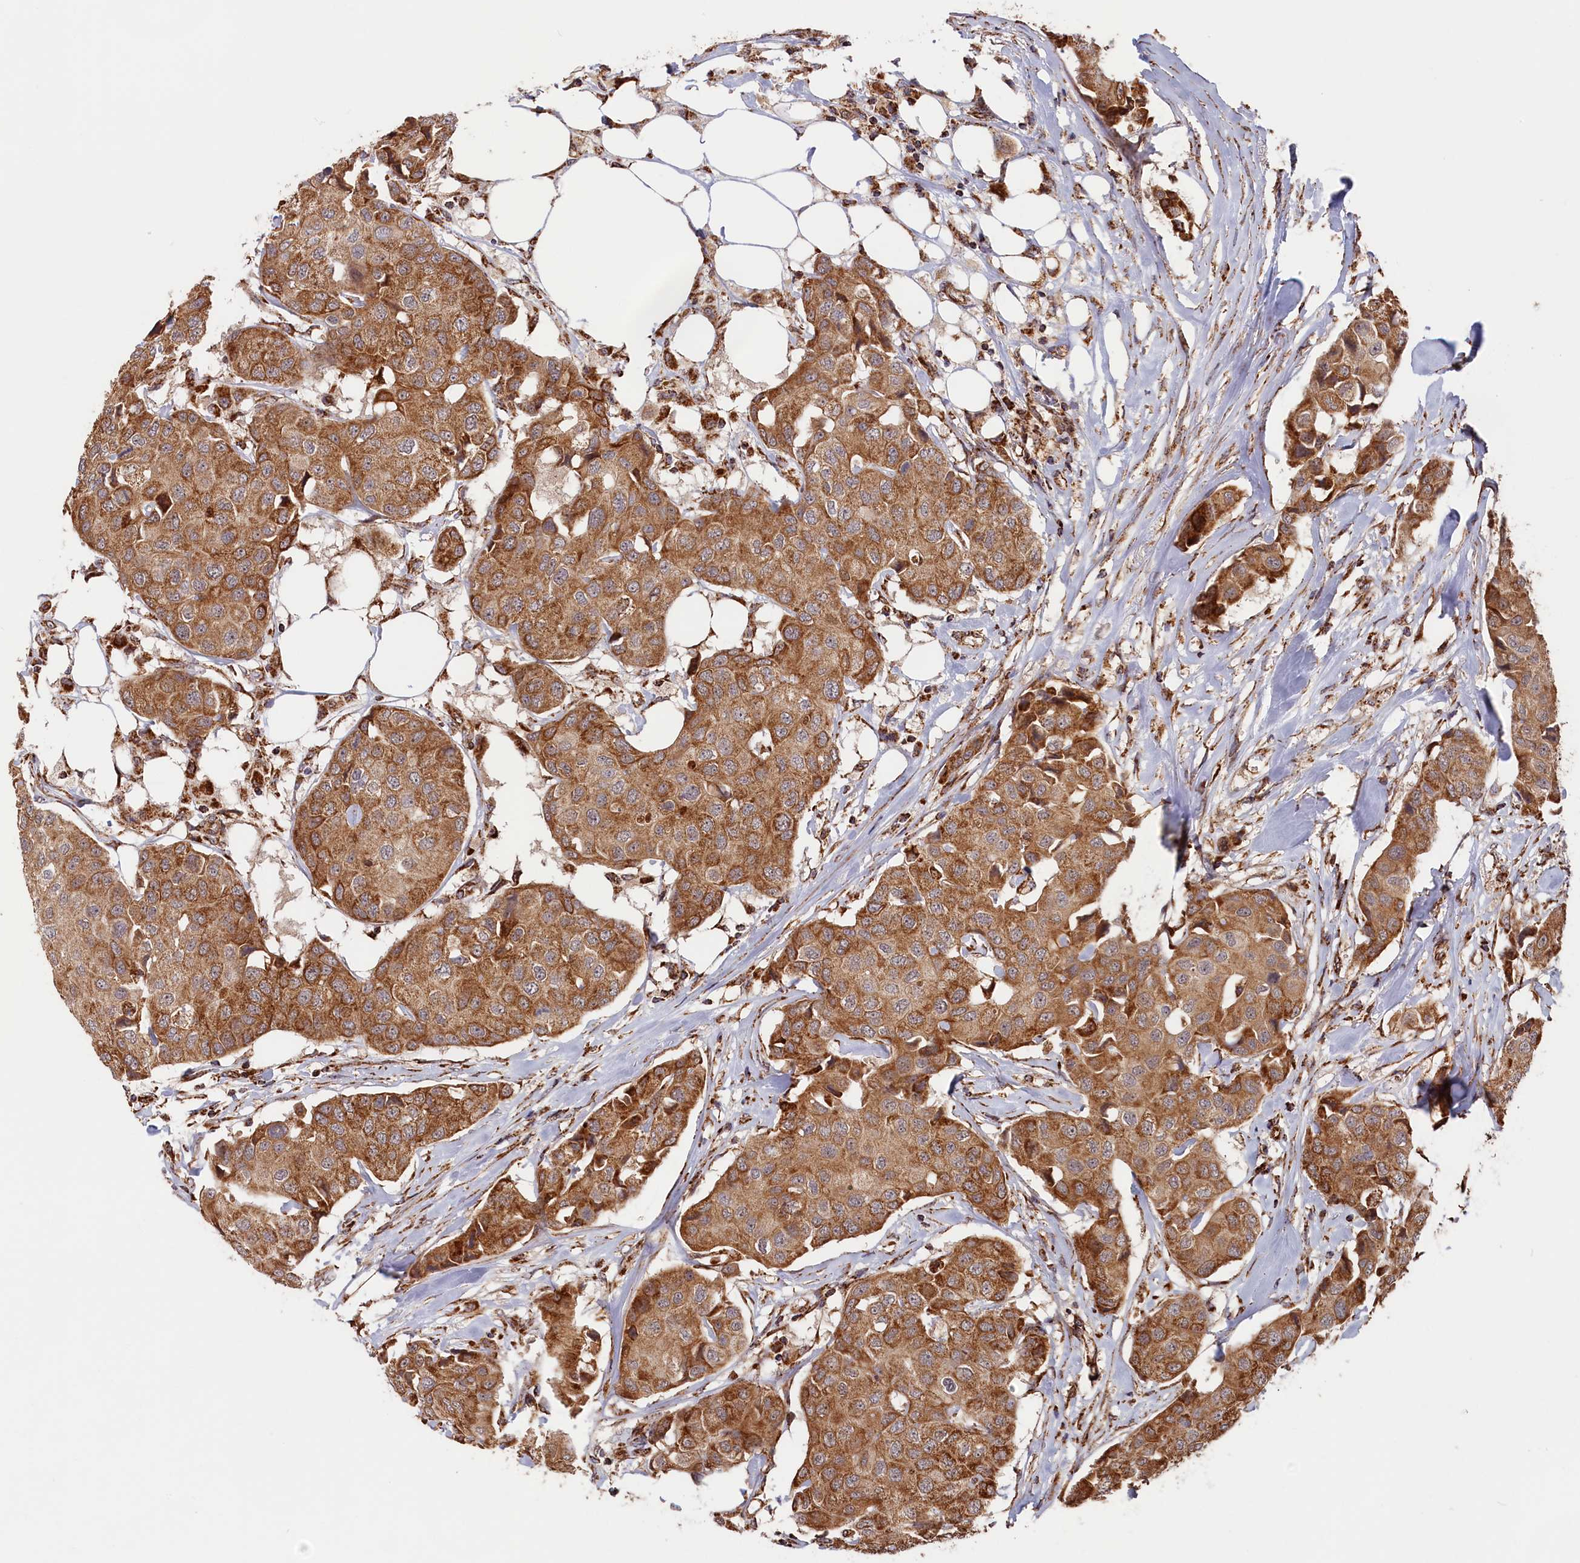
{"staining": {"intensity": "strong", "quantity": ">75%", "location": "cytoplasmic/membranous"}, "tissue": "breast cancer", "cell_type": "Tumor cells", "image_type": "cancer", "snomed": [{"axis": "morphology", "description": "Duct carcinoma"}, {"axis": "topography", "description": "Breast"}], "caption": "Immunohistochemical staining of intraductal carcinoma (breast) shows high levels of strong cytoplasmic/membranous protein expression in about >75% of tumor cells. (Brightfield microscopy of DAB IHC at high magnification).", "gene": "MACROD1", "patient": {"sex": "female", "age": 80}}